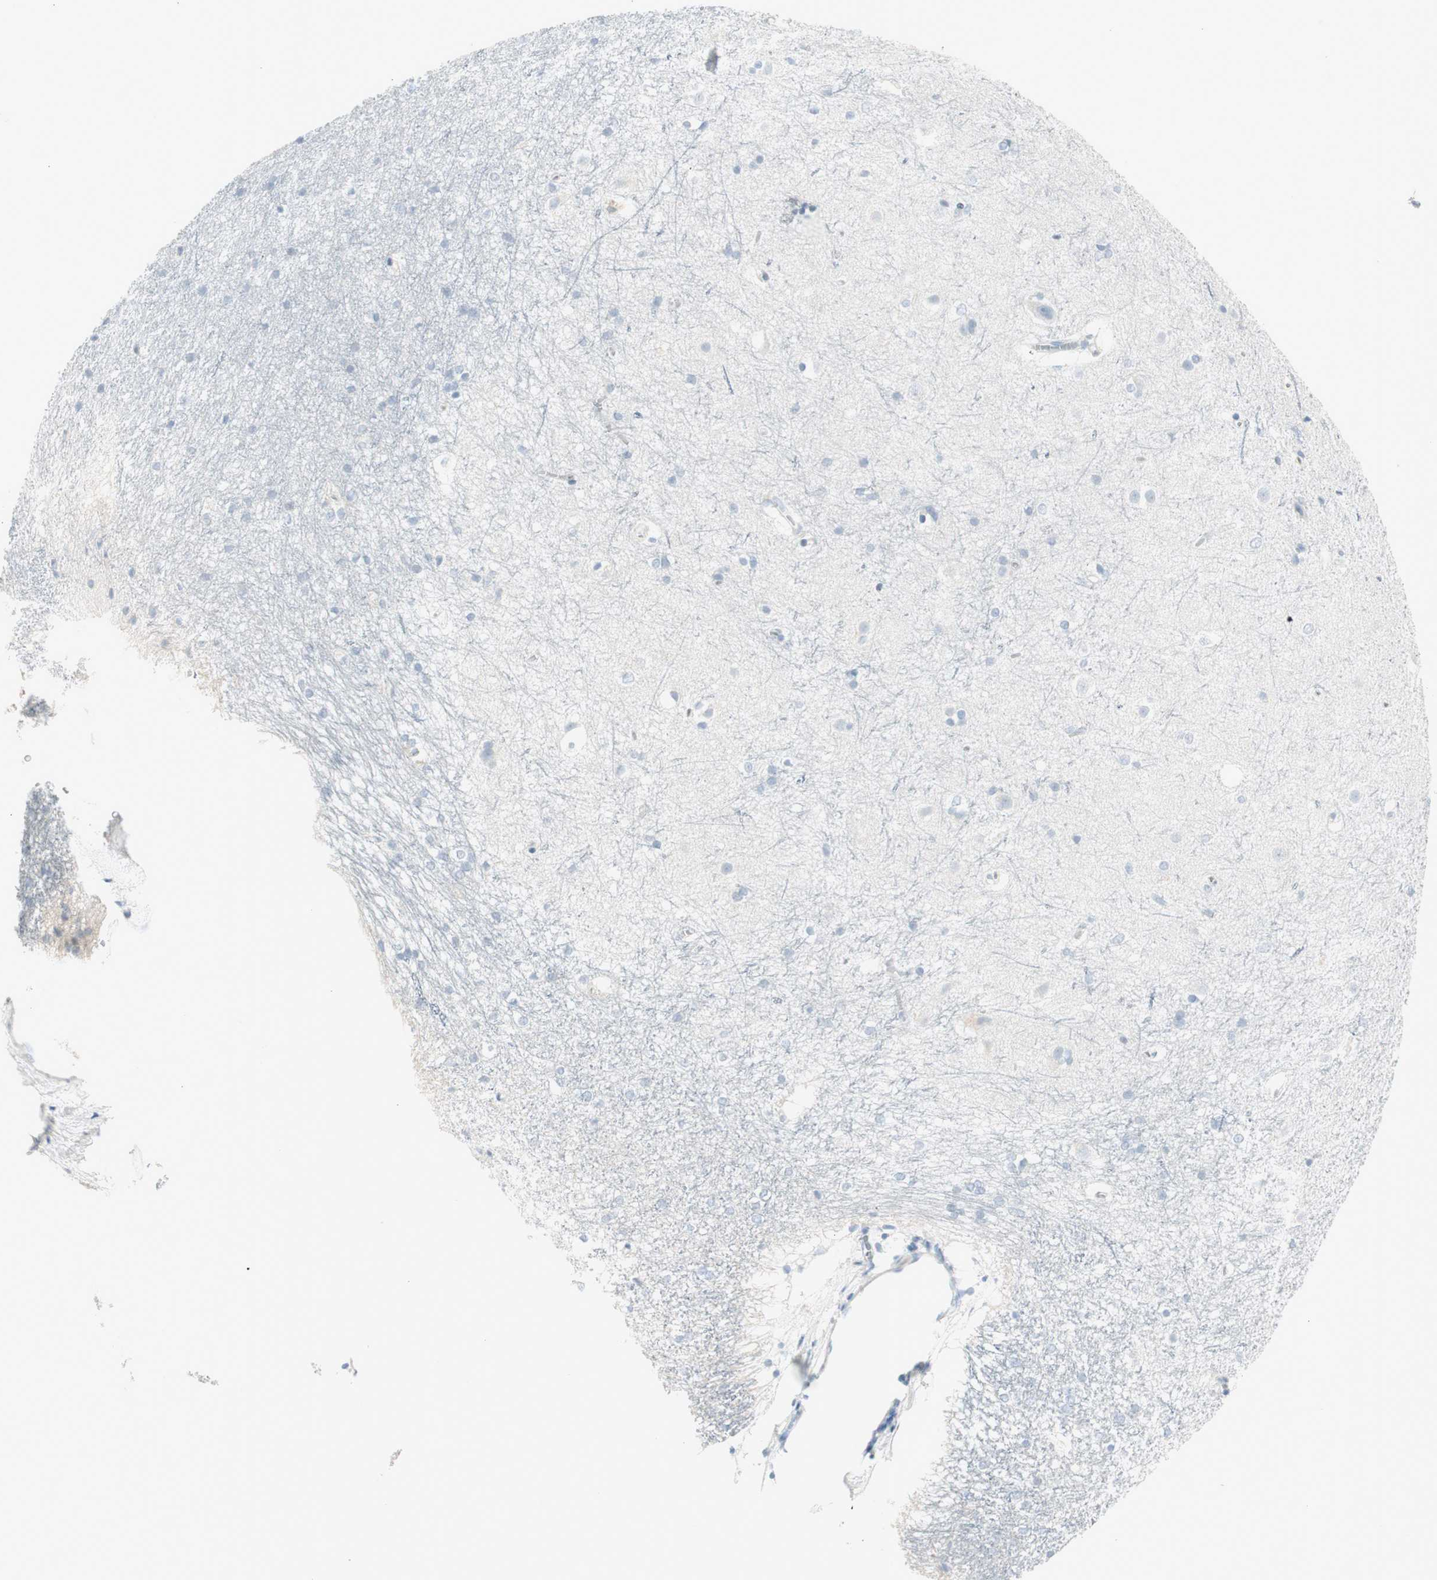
{"staining": {"intensity": "negative", "quantity": "none", "location": "none"}, "tissue": "caudate", "cell_type": "Glial cells", "image_type": "normal", "snomed": [{"axis": "morphology", "description": "Normal tissue, NOS"}, {"axis": "topography", "description": "Lateral ventricle wall"}], "caption": "The micrograph exhibits no significant positivity in glial cells of caudate.", "gene": "CDHR5", "patient": {"sex": "female", "age": 19}}